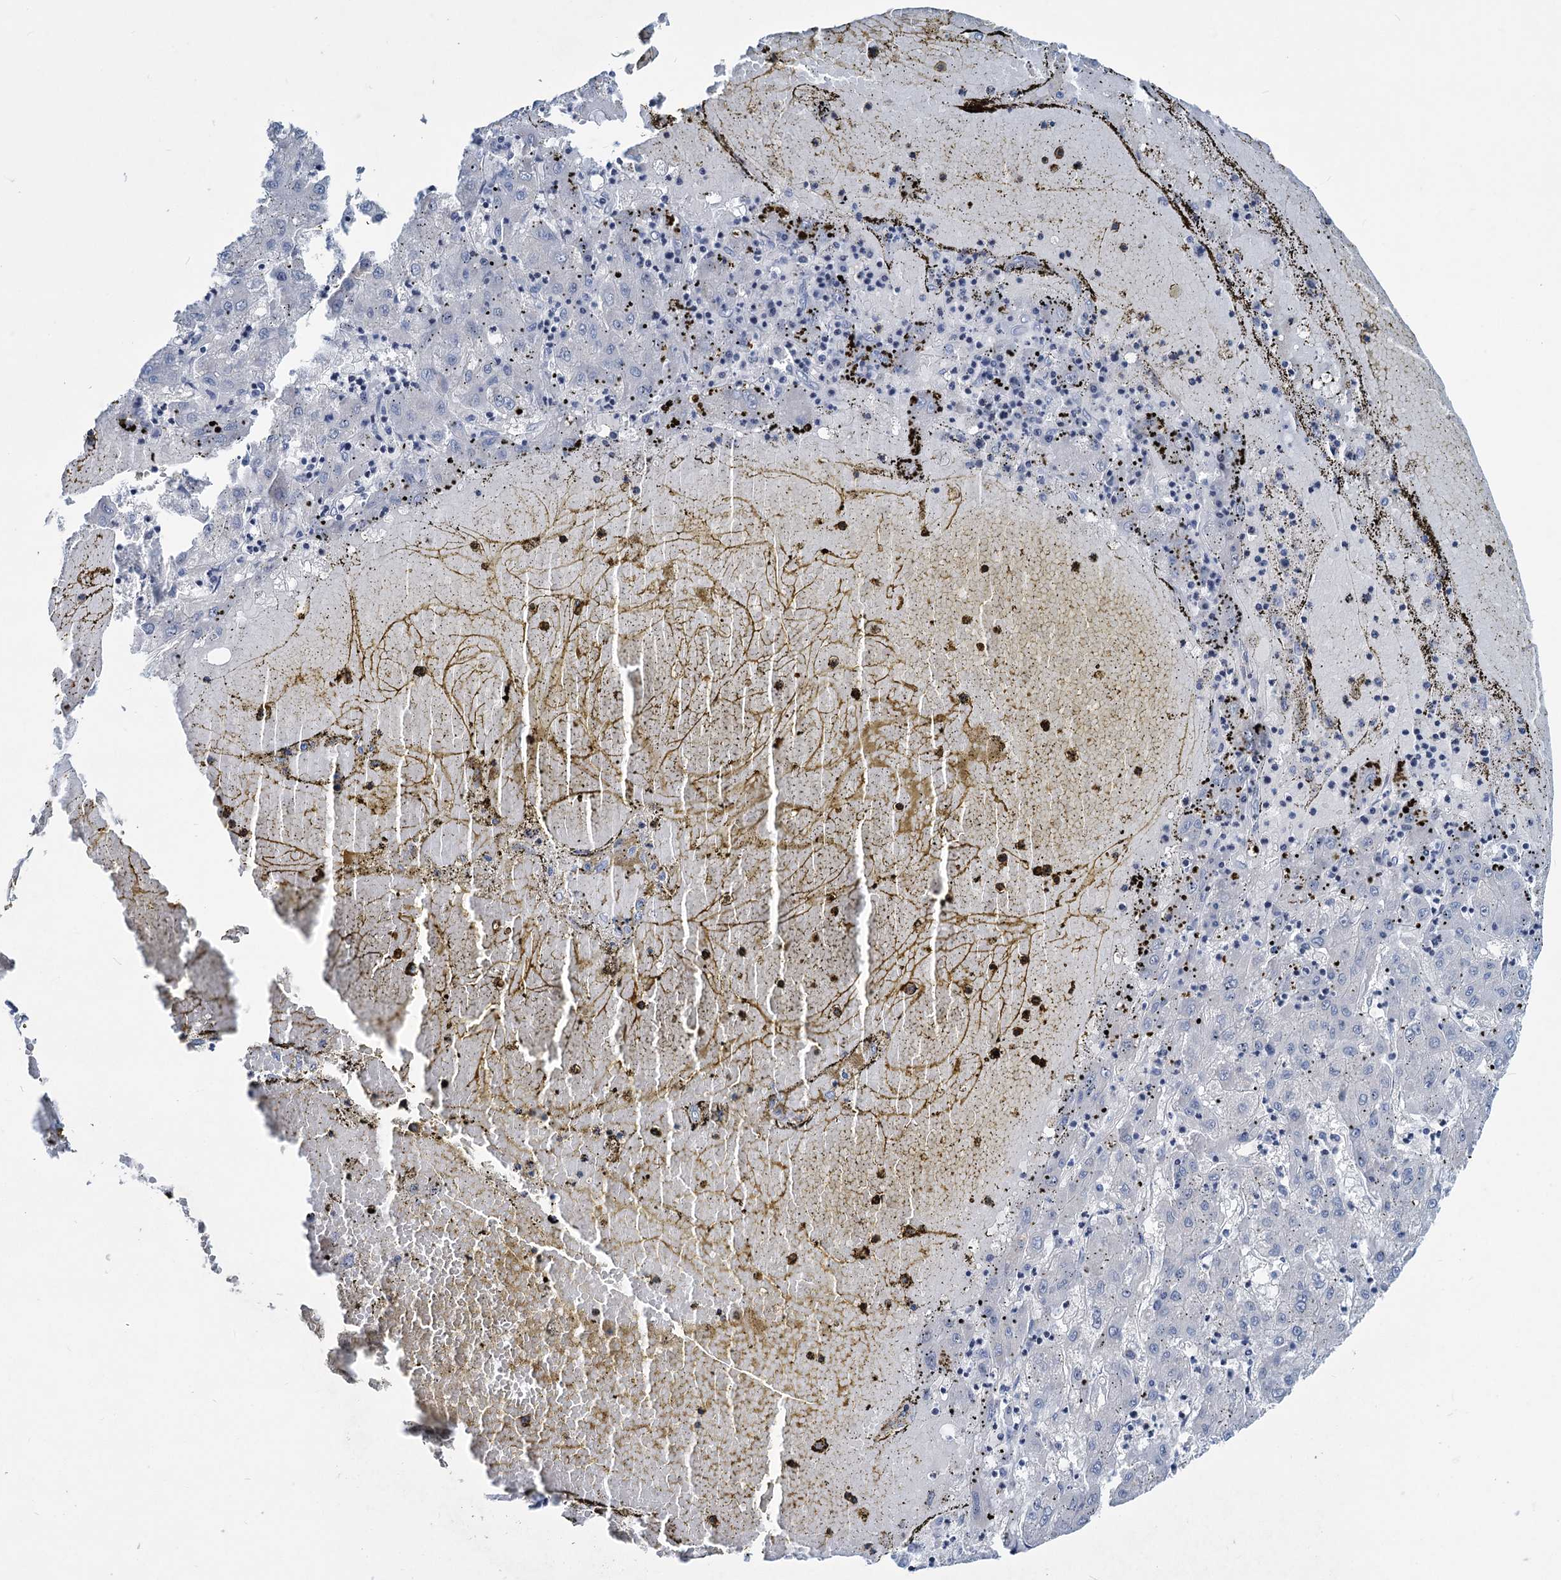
{"staining": {"intensity": "negative", "quantity": "none", "location": "none"}, "tissue": "liver cancer", "cell_type": "Tumor cells", "image_type": "cancer", "snomed": [{"axis": "morphology", "description": "Carcinoma, Hepatocellular, NOS"}, {"axis": "topography", "description": "Liver"}], "caption": "This is a image of immunohistochemistry staining of hepatocellular carcinoma (liver), which shows no positivity in tumor cells. (DAB (3,3'-diaminobenzidine) IHC with hematoxylin counter stain).", "gene": "CHDH", "patient": {"sex": "male", "age": 72}}